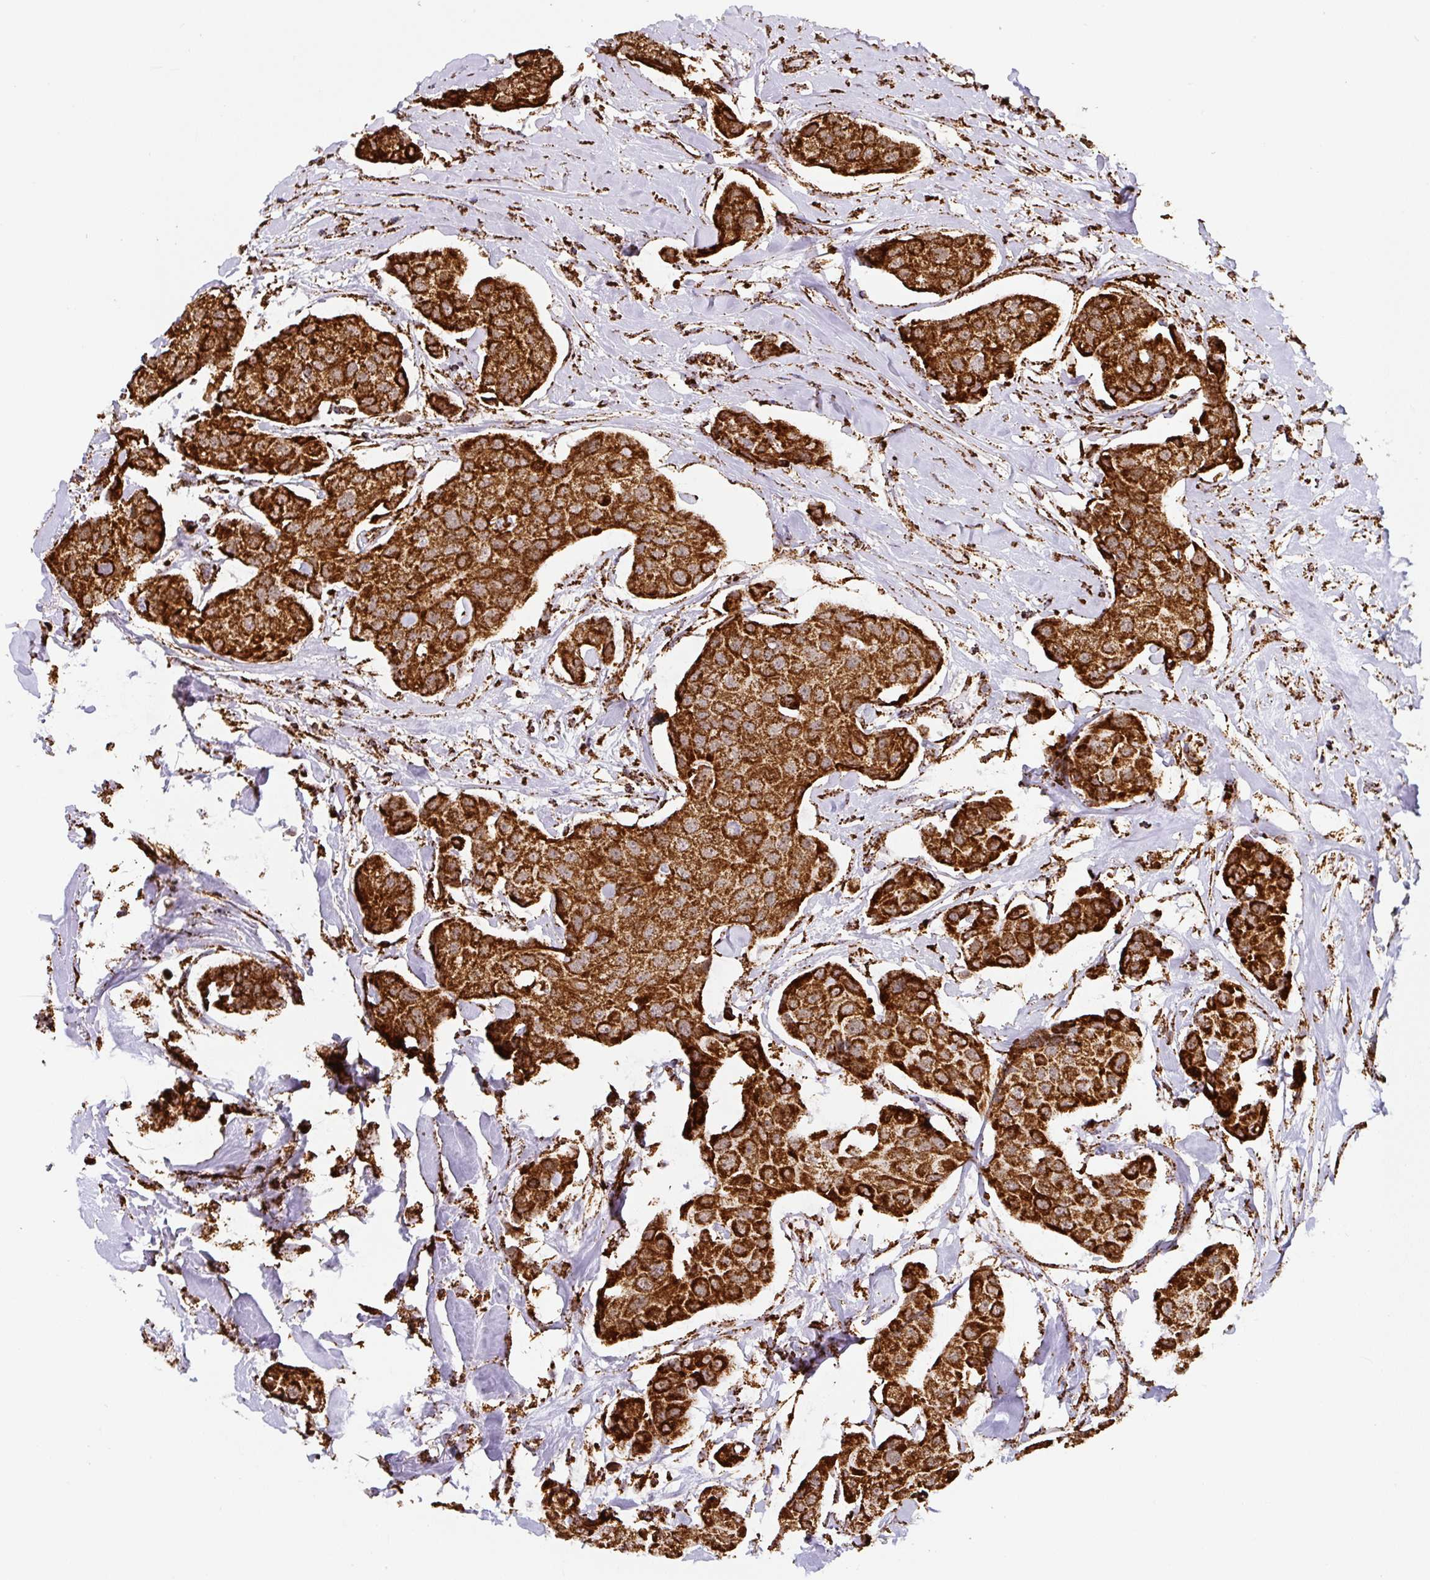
{"staining": {"intensity": "strong", "quantity": ">75%", "location": "cytoplasmic/membranous"}, "tissue": "breast cancer", "cell_type": "Tumor cells", "image_type": "cancer", "snomed": [{"axis": "morphology", "description": "Duct carcinoma"}, {"axis": "topography", "description": "Breast"}, {"axis": "topography", "description": "Lymph node"}], "caption": "Immunohistochemical staining of human breast cancer exhibits high levels of strong cytoplasmic/membranous protein staining in approximately >75% of tumor cells. Immunohistochemistry (ihc) stains the protein of interest in brown and the nuclei are stained blue.", "gene": "ATP5F1A", "patient": {"sex": "female", "age": 80}}